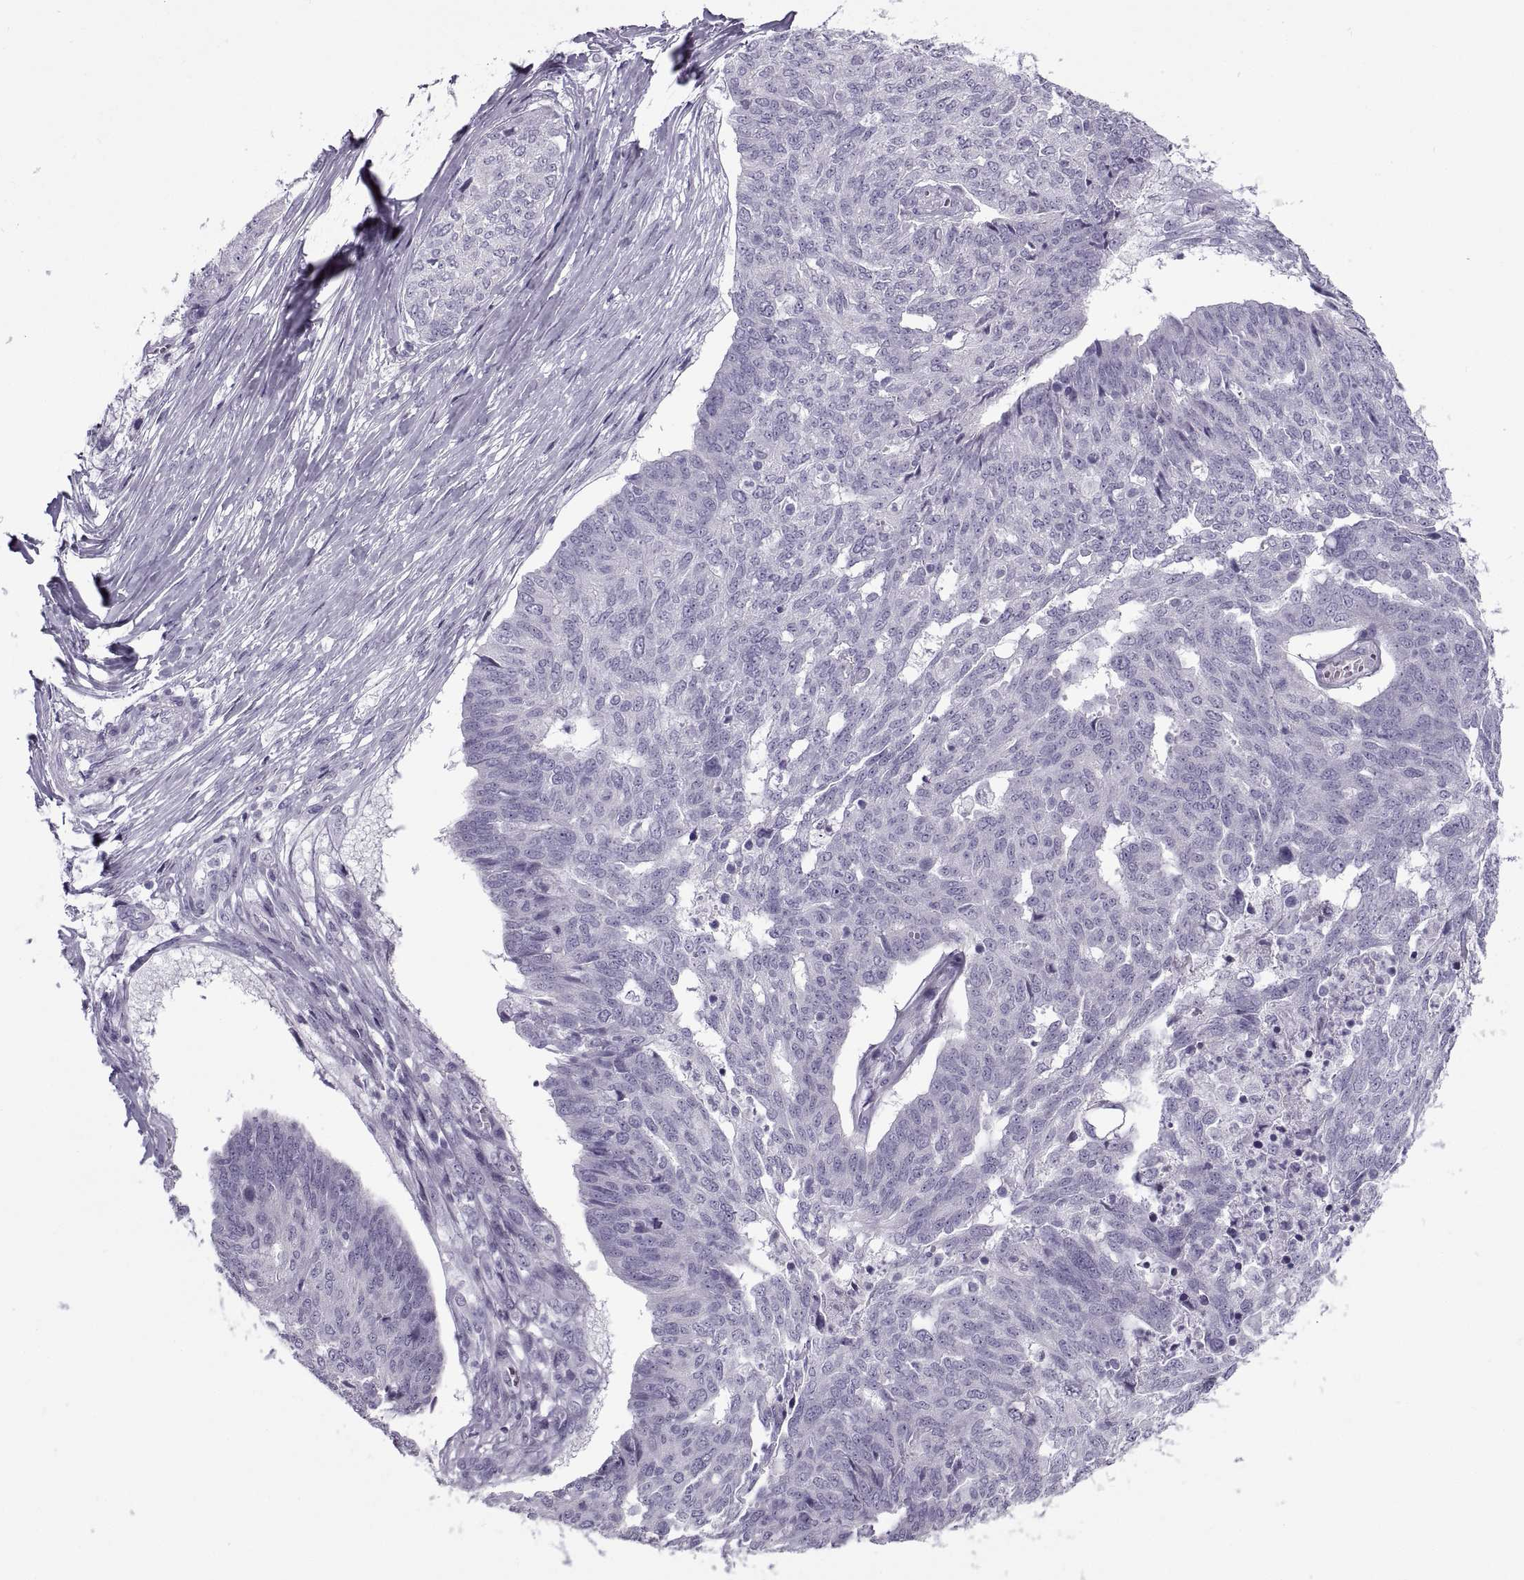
{"staining": {"intensity": "negative", "quantity": "none", "location": "none"}, "tissue": "ovarian cancer", "cell_type": "Tumor cells", "image_type": "cancer", "snomed": [{"axis": "morphology", "description": "Cystadenocarcinoma, serous, NOS"}, {"axis": "topography", "description": "Ovary"}], "caption": "An image of human ovarian cancer (serous cystadenocarcinoma) is negative for staining in tumor cells.", "gene": "RLBP1", "patient": {"sex": "female", "age": 67}}